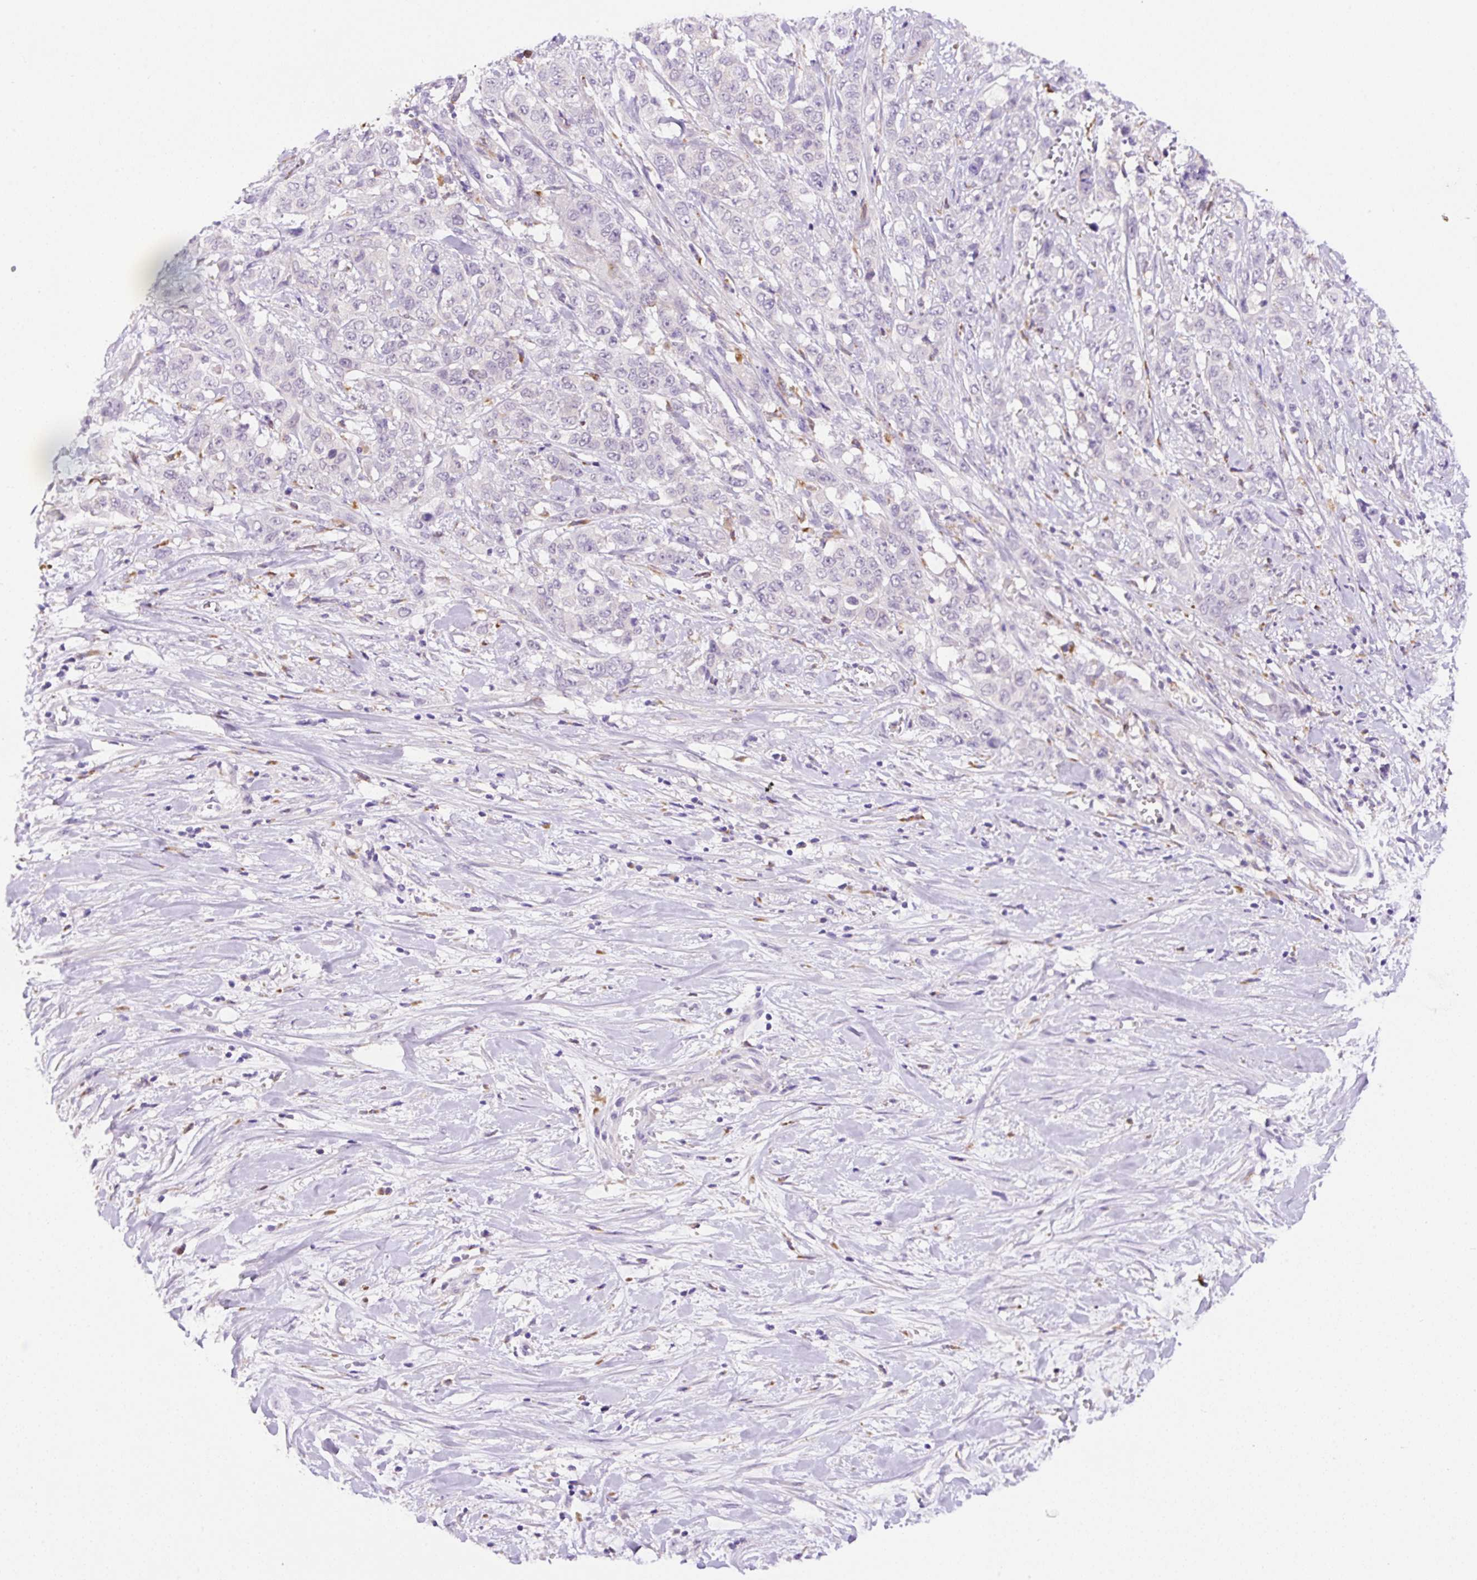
{"staining": {"intensity": "negative", "quantity": "none", "location": "none"}, "tissue": "stomach cancer", "cell_type": "Tumor cells", "image_type": "cancer", "snomed": [{"axis": "morphology", "description": "Adenocarcinoma, NOS"}, {"axis": "topography", "description": "Stomach, upper"}], "caption": "Protein analysis of stomach cancer (adenocarcinoma) displays no significant staining in tumor cells.", "gene": "CEBPZOS", "patient": {"sex": "male", "age": 62}}